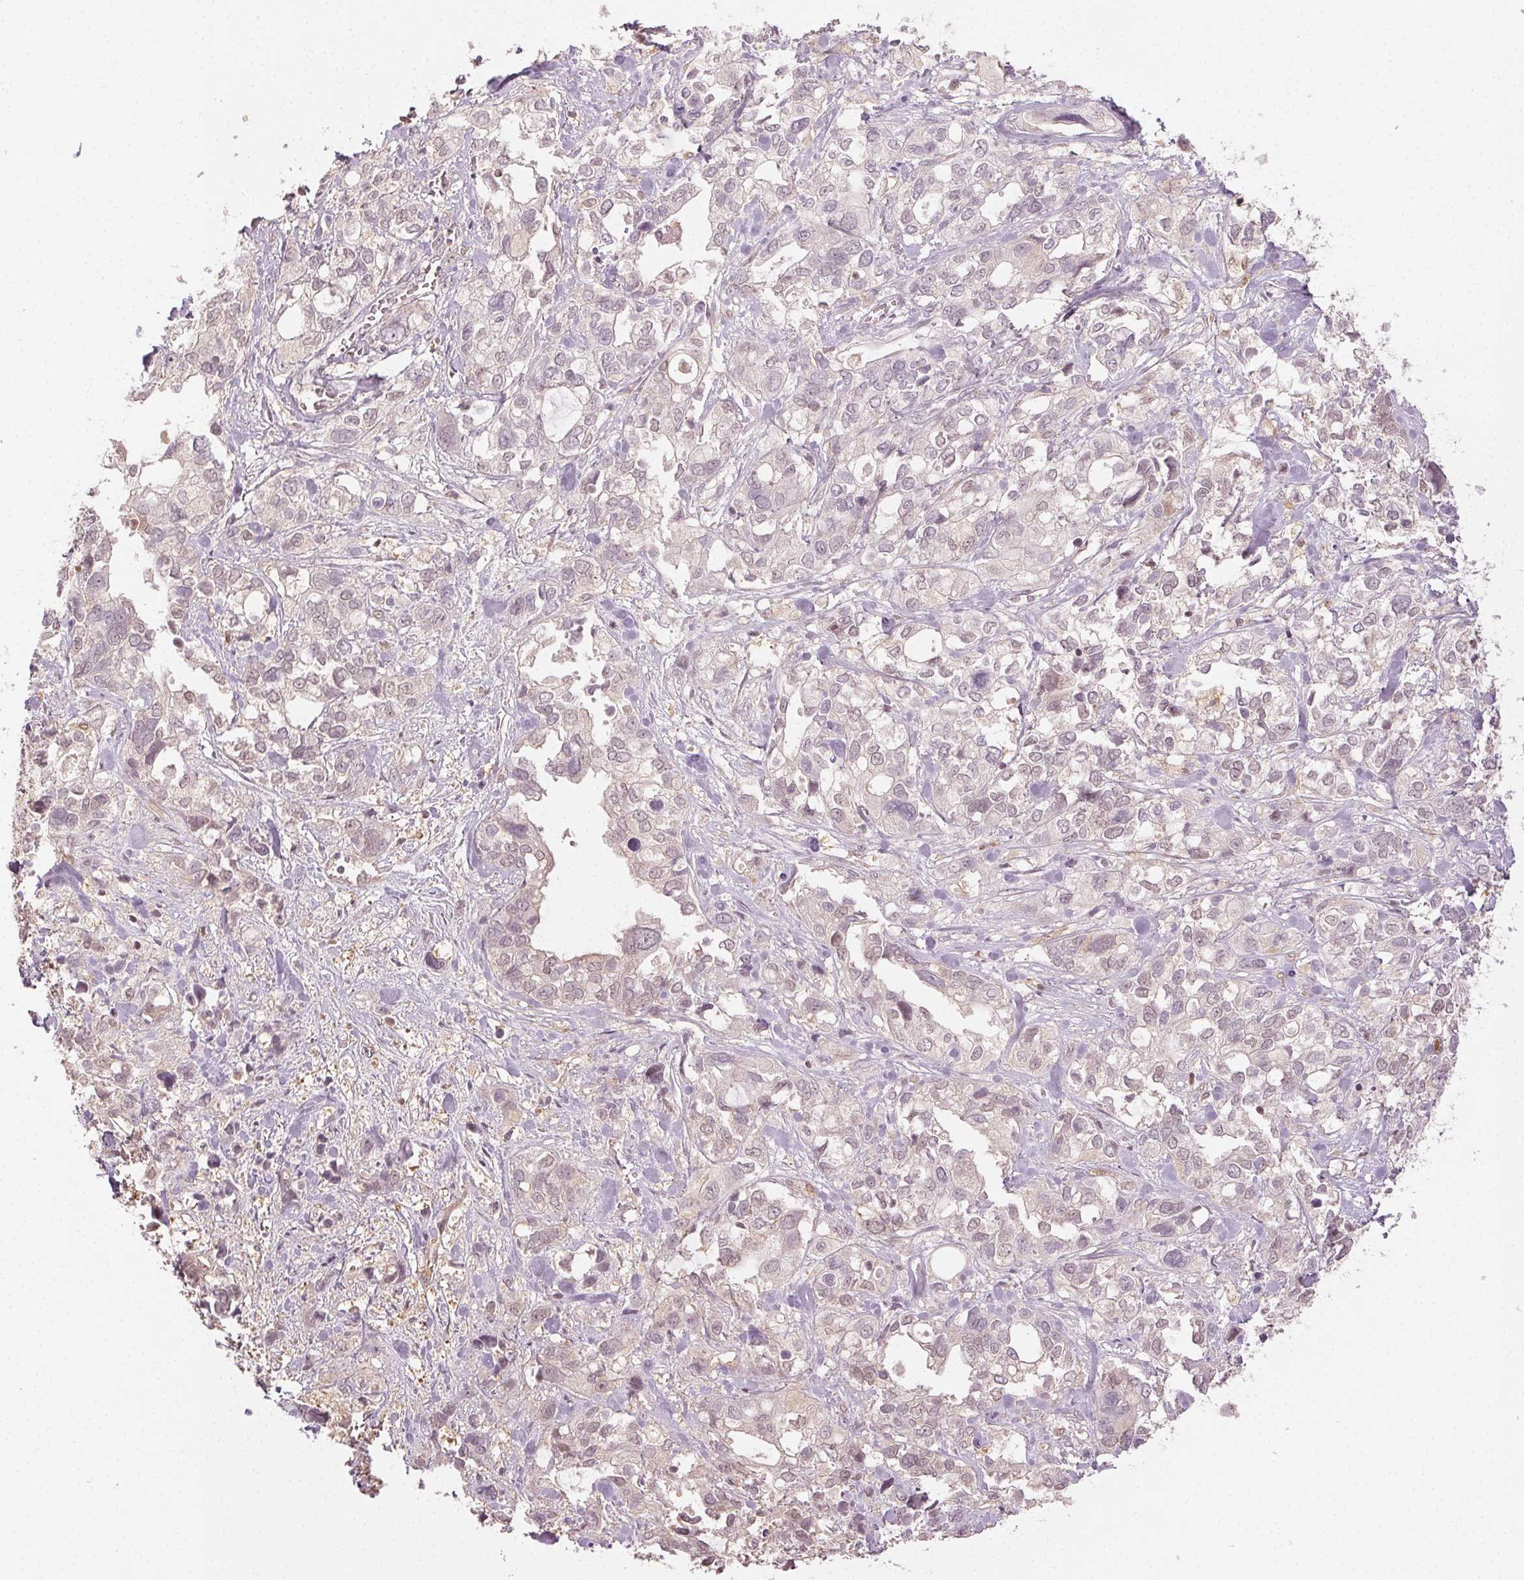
{"staining": {"intensity": "weak", "quantity": "25%-75%", "location": "nuclear"}, "tissue": "stomach cancer", "cell_type": "Tumor cells", "image_type": "cancer", "snomed": [{"axis": "morphology", "description": "Adenocarcinoma, NOS"}, {"axis": "topography", "description": "Stomach, upper"}], "caption": "Weak nuclear staining for a protein is present in approximately 25%-75% of tumor cells of stomach cancer (adenocarcinoma) using immunohistochemistry.", "gene": "MAPK14", "patient": {"sex": "female", "age": 81}}